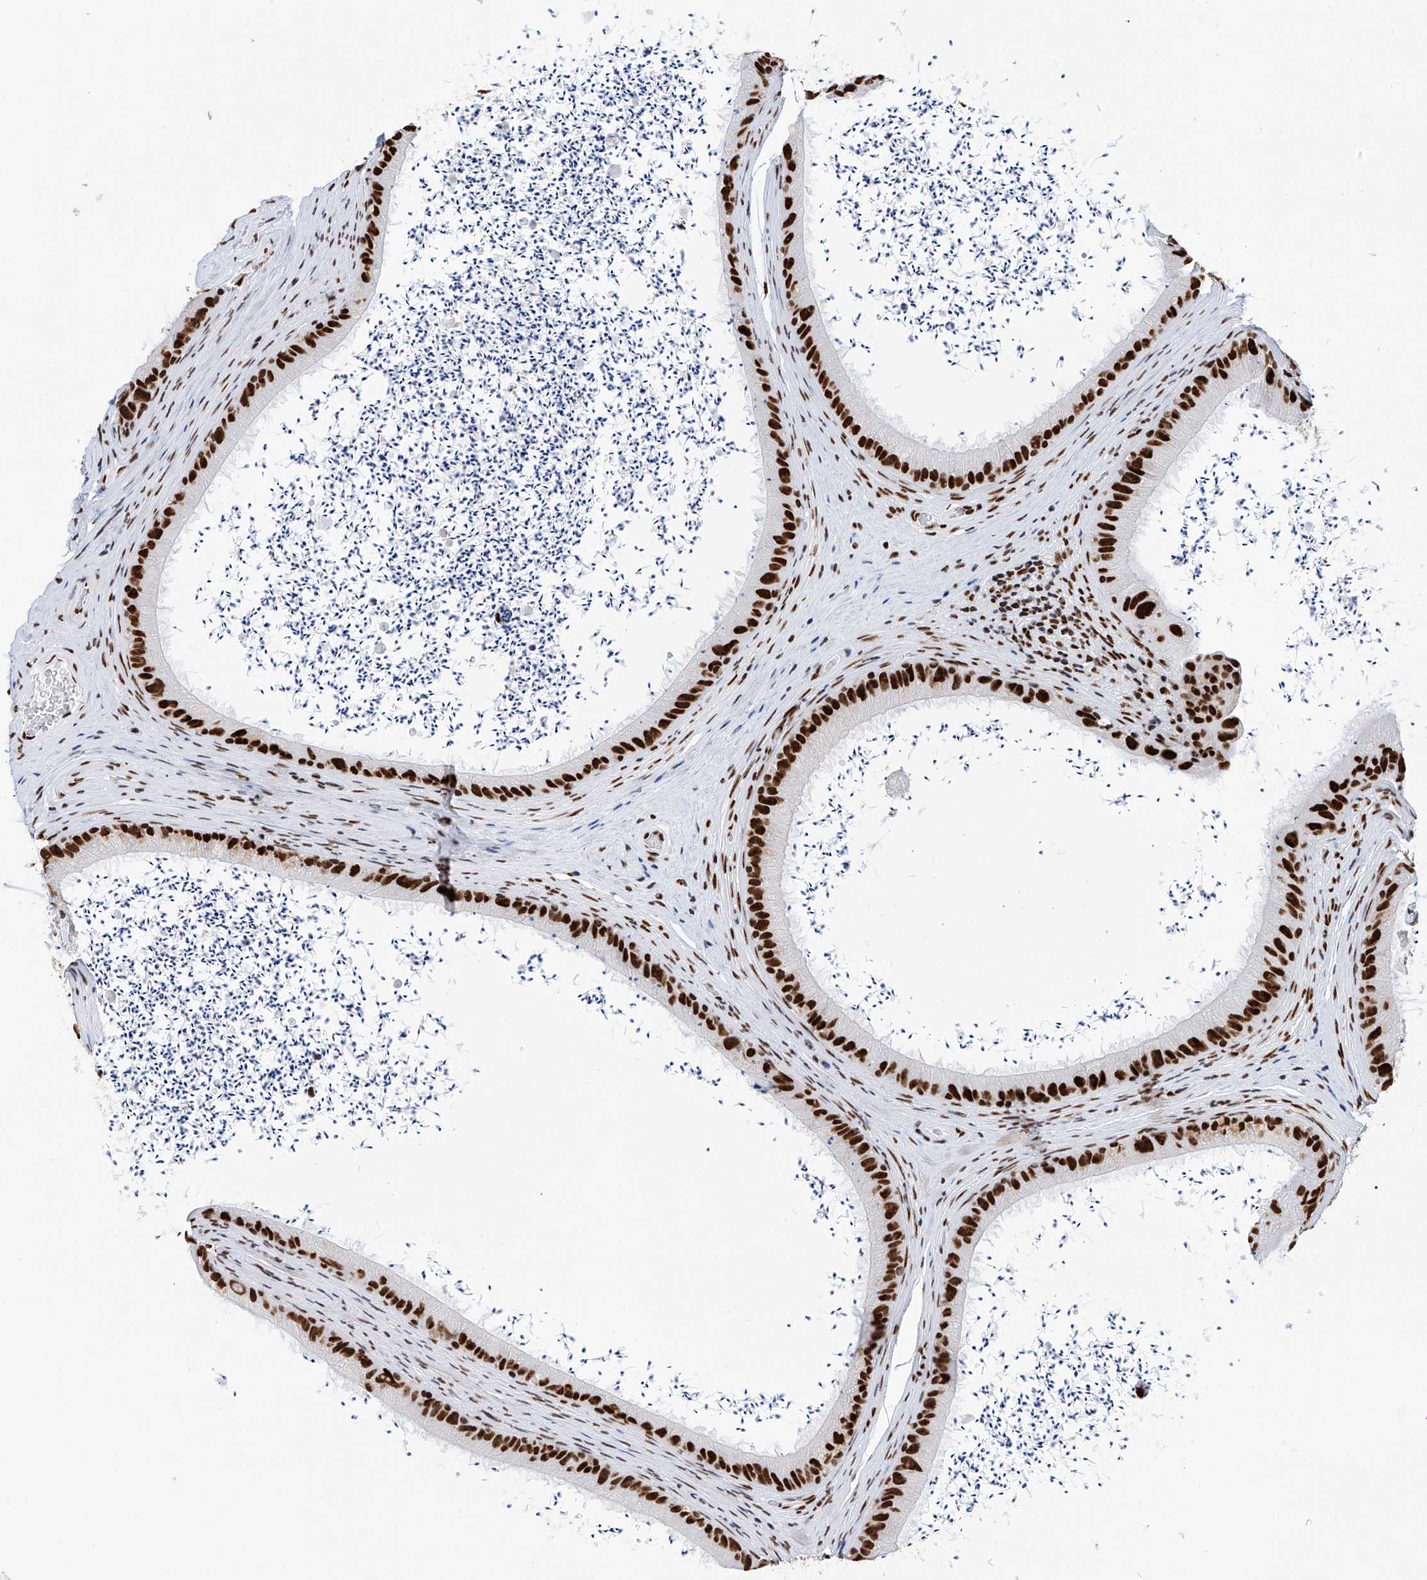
{"staining": {"intensity": "strong", "quantity": ">75%", "location": "nuclear"}, "tissue": "epididymis", "cell_type": "Glandular cells", "image_type": "normal", "snomed": [{"axis": "morphology", "description": "Normal tissue, NOS"}, {"axis": "topography", "description": "Epididymis, spermatic cord, NOS"}], "caption": "Brown immunohistochemical staining in normal human epididymis displays strong nuclear positivity in about >75% of glandular cells.", "gene": "SRSF6", "patient": {"sex": "male", "age": 50}}